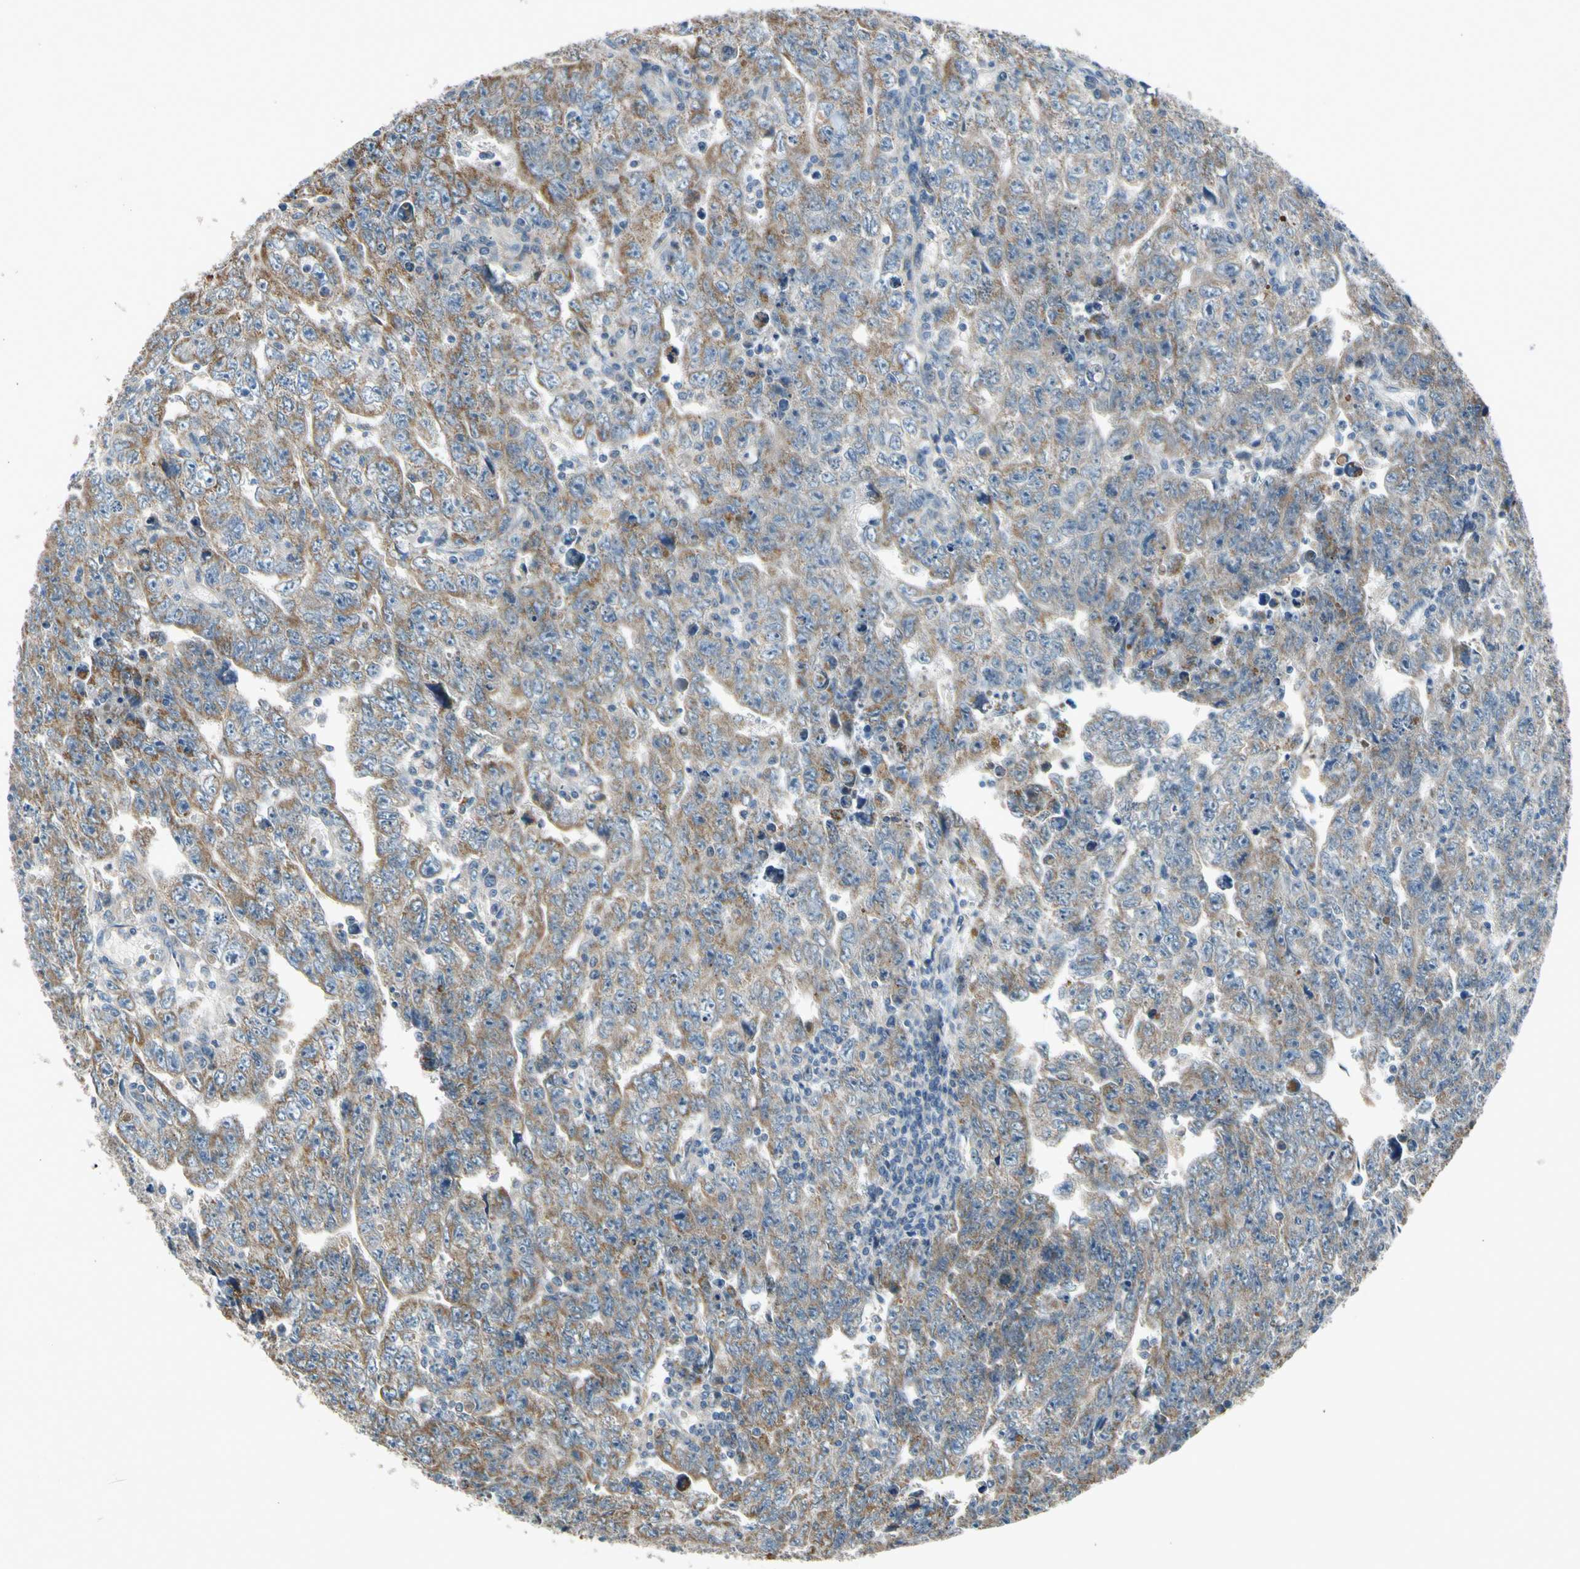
{"staining": {"intensity": "moderate", "quantity": ">75%", "location": "cytoplasmic/membranous"}, "tissue": "testis cancer", "cell_type": "Tumor cells", "image_type": "cancer", "snomed": [{"axis": "morphology", "description": "Carcinoma, Embryonal, NOS"}, {"axis": "topography", "description": "Testis"}], "caption": "There is medium levels of moderate cytoplasmic/membranous expression in tumor cells of testis cancer, as demonstrated by immunohistochemical staining (brown color).", "gene": "NPHP3", "patient": {"sex": "male", "age": 28}}